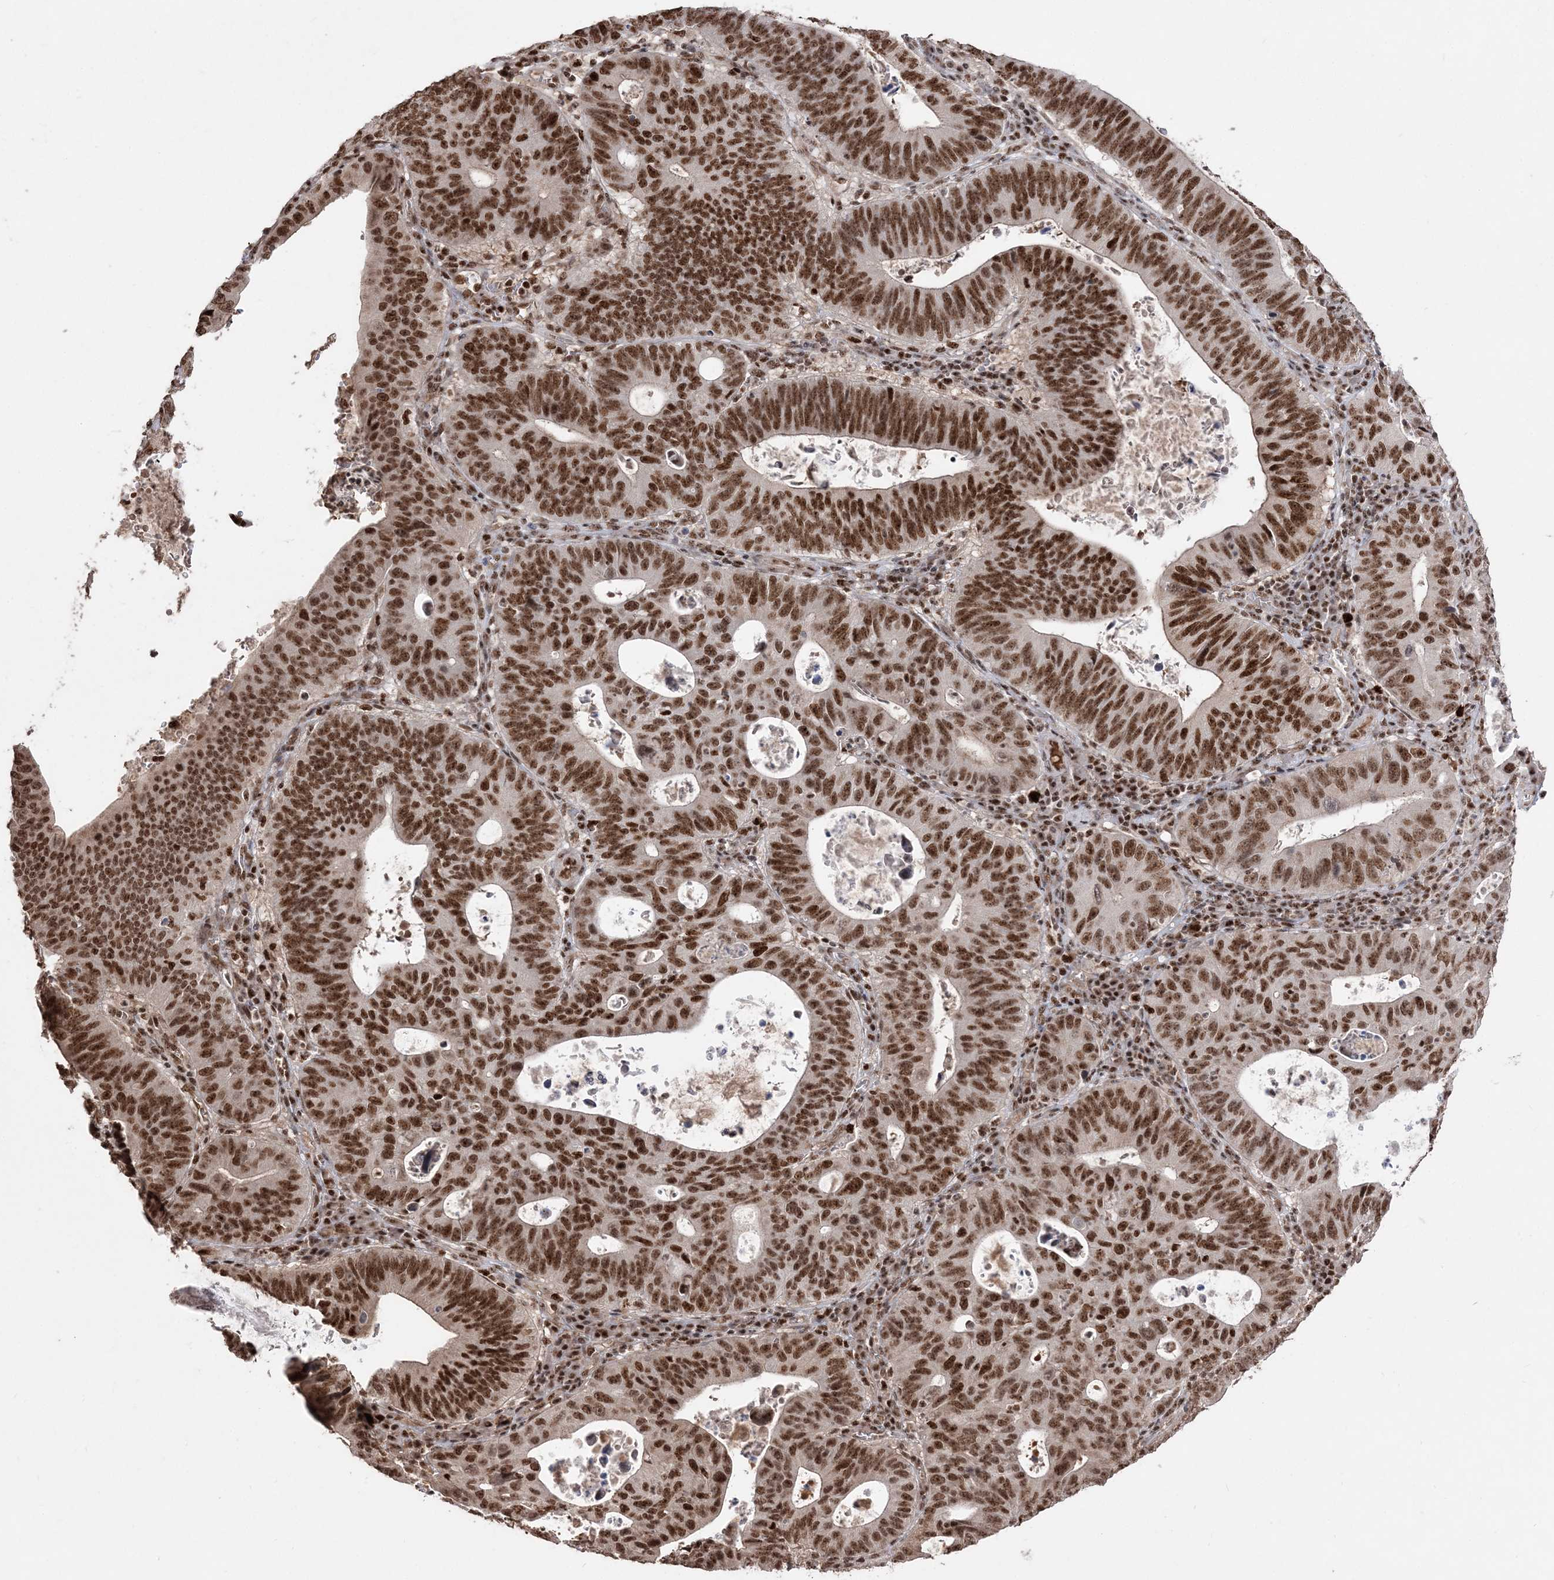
{"staining": {"intensity": "strong", "quantity": ">75%", "location": "nuclear"}, "tissue": "stomach cancer", "cell_type": "Tumor cells", "image_type": "cancer", "snomed": [{"axis": "morphology", "description": "Adenocarcinoma, NOS"}, {"axis": "topography", "description": "Stomach"}], "caption": "A histopathology image showing strong nuclear staining in about >75% of tumor cells in stomach cancer, as visualized by brown immunohistochemical staining.", "gene": "RBM17", "patient": {"sex": "male", "age": 59}}